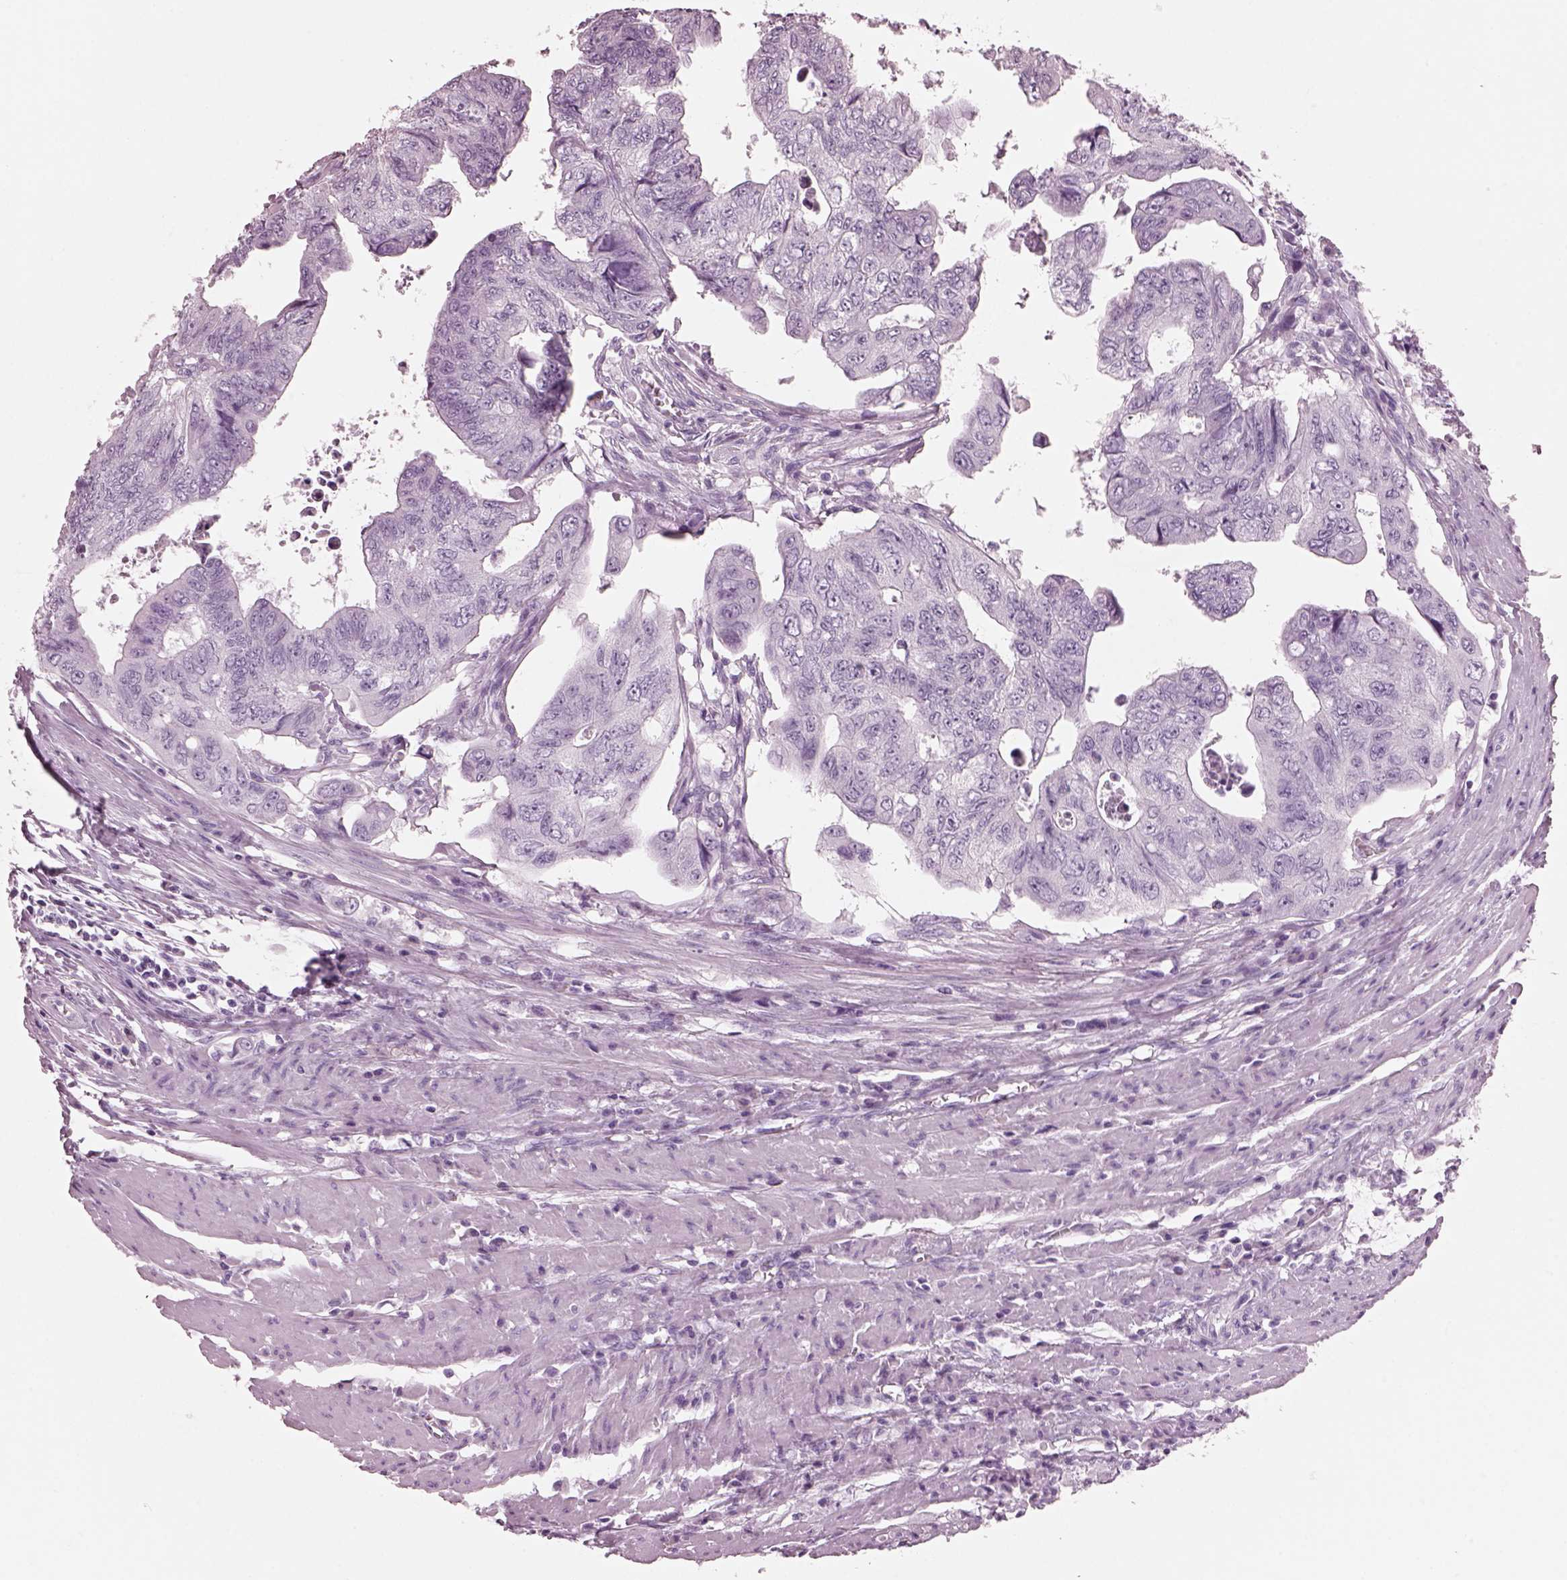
{"staining": {"intensity": "negative", "quantity": "none", "location": "none"}, "tissue": "colorectal cancer", "cell_type": "Tumor cells", "image_type": "cancer", "snomed": [{"axis": "morphology", "description": "Adenocarcinoma, NOS"}, {"axis": "topography", "description": "Colon"}], "caption": "Immunohistochemical staining of colorectal adenocarcinoma reveals no significant staining in tumor cells.", "gene": "HYDIN", "patient": {"sex": "male", "age": 57}}